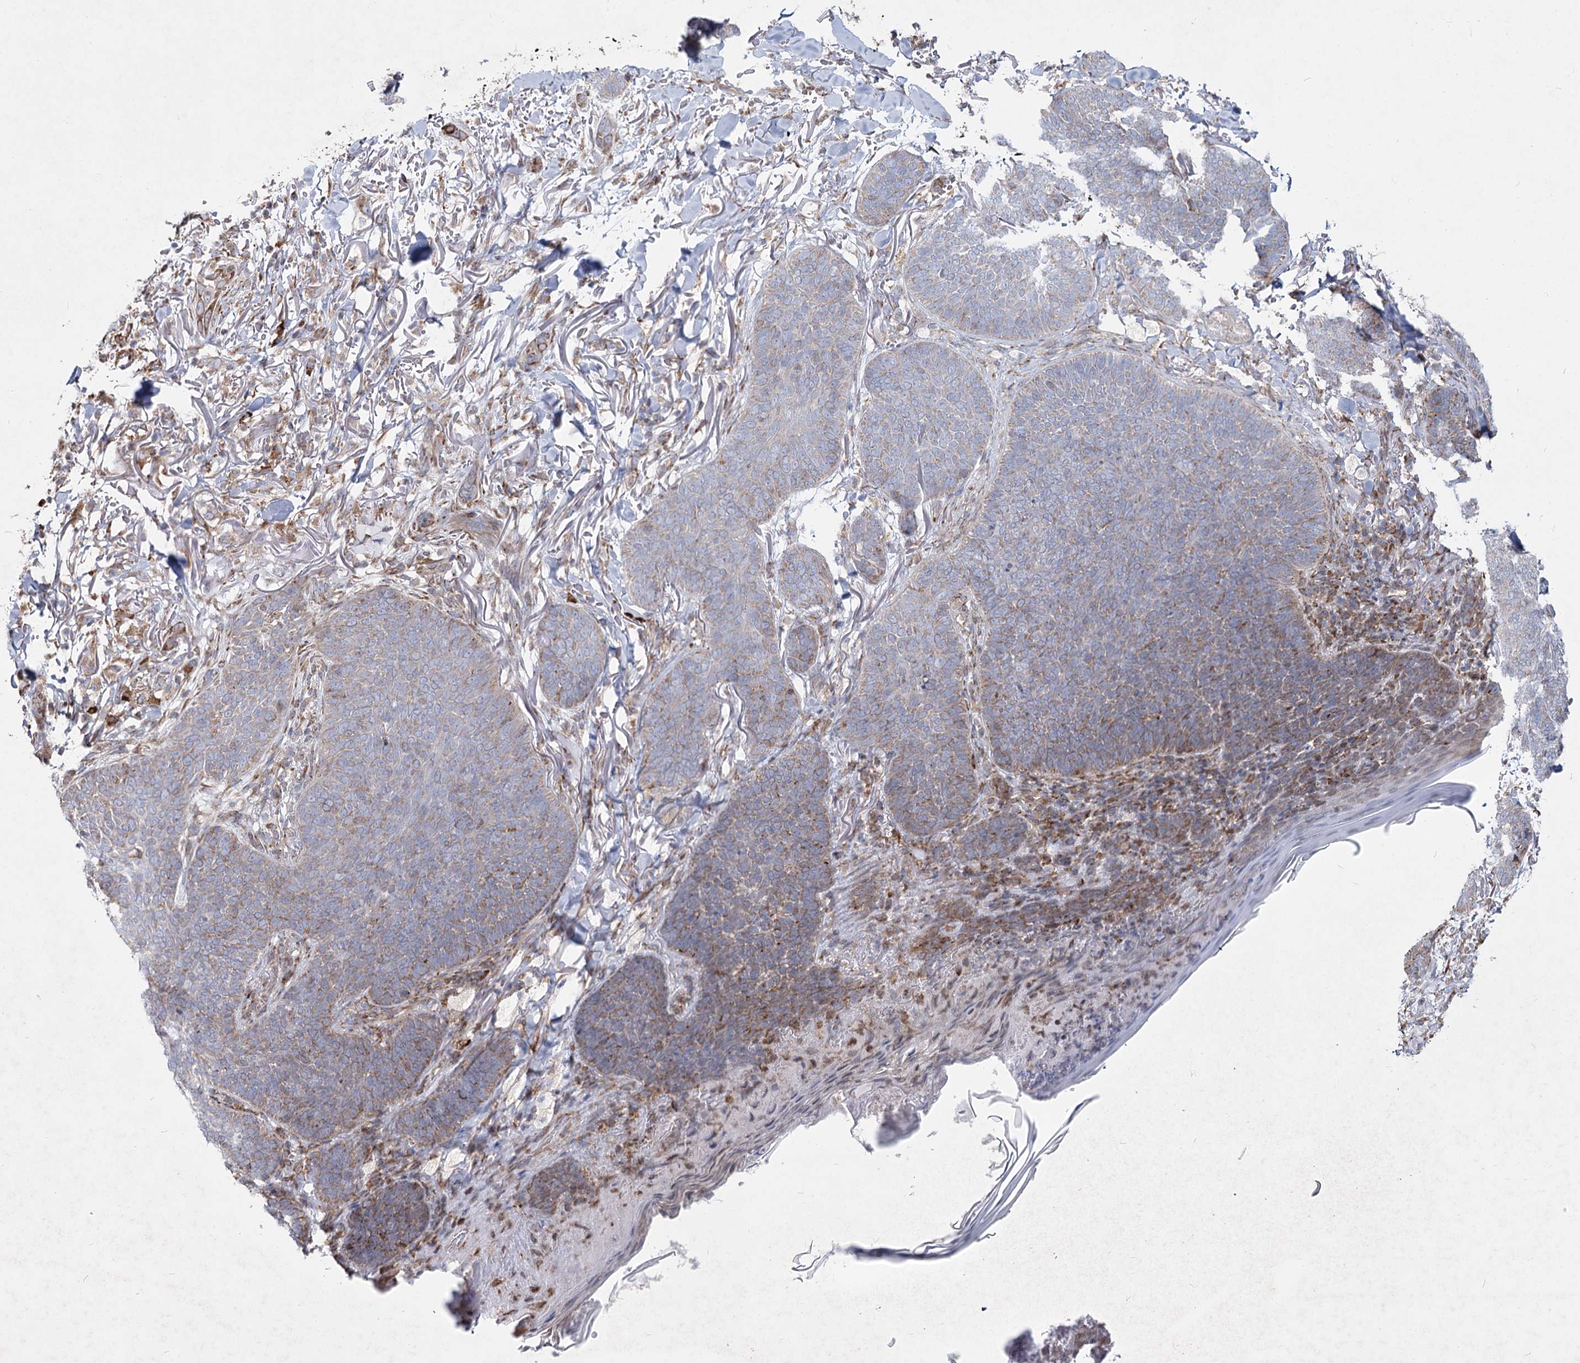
{"staining": {"intensity": "moderate", "quantity": "<25%", "location": "cytoplasmic/membranous"}, "tissue": "skin cancer", "cell_type": "Tumor cells", "image_type": "cancer", "snomed": [{"axis": "morphology", "description": "Basal cell carcinoma"}, {"axis": "topography", "description": "Skin"}], "caption": "An image of basal cell carcinoma (skin) stained for a protein reveals moderate cytoplasmic/membranous brown staining in tumor cells. (DAB IHC, brown staining for protein, blue staining for nuclei).", "gene": "NHLRC2", "patient": {"sex": "male", "age": 85}}